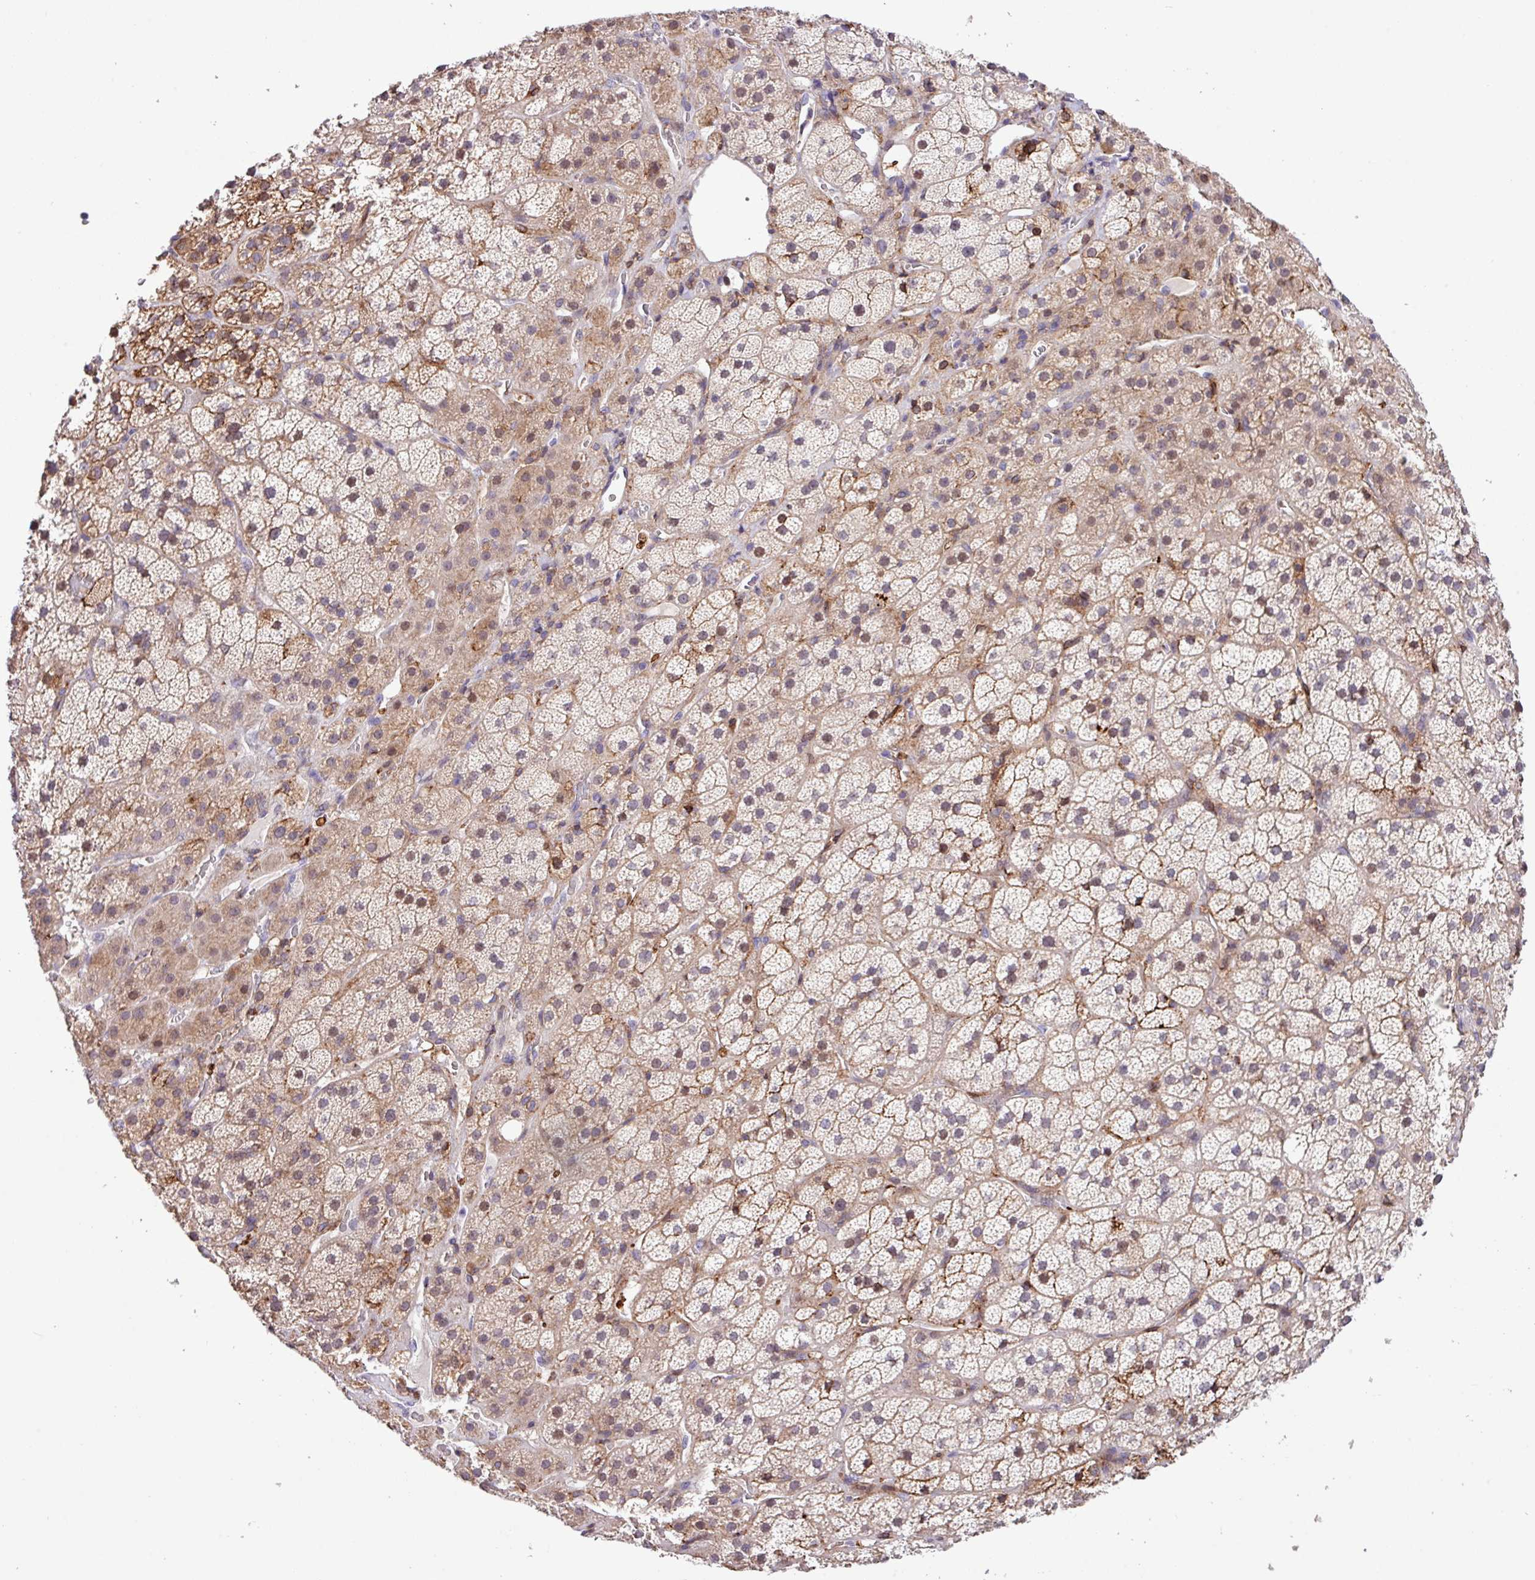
{"staining": {"intensity": "moderate", "quantity": ">75%", "location": "cytoplasmic/membranous,nuclear"}, "tissue": "adrenal gland", "cell_type": "Glandular cells", "image_type": "normal", "snomed": [{"axis": "morphology", "description": "Normal tissue, NOS"}, {"axis": "topography", "description": "Adrenal gland"}], "caption": "This is an image of IHC staining of unremarkable adrenal gland, which shows moderate expression in the cytoplasmic/membranous,nuclear of glandular cells.", "gene": "RPP25L", "patient": {"sex": "male", "age": 57}}